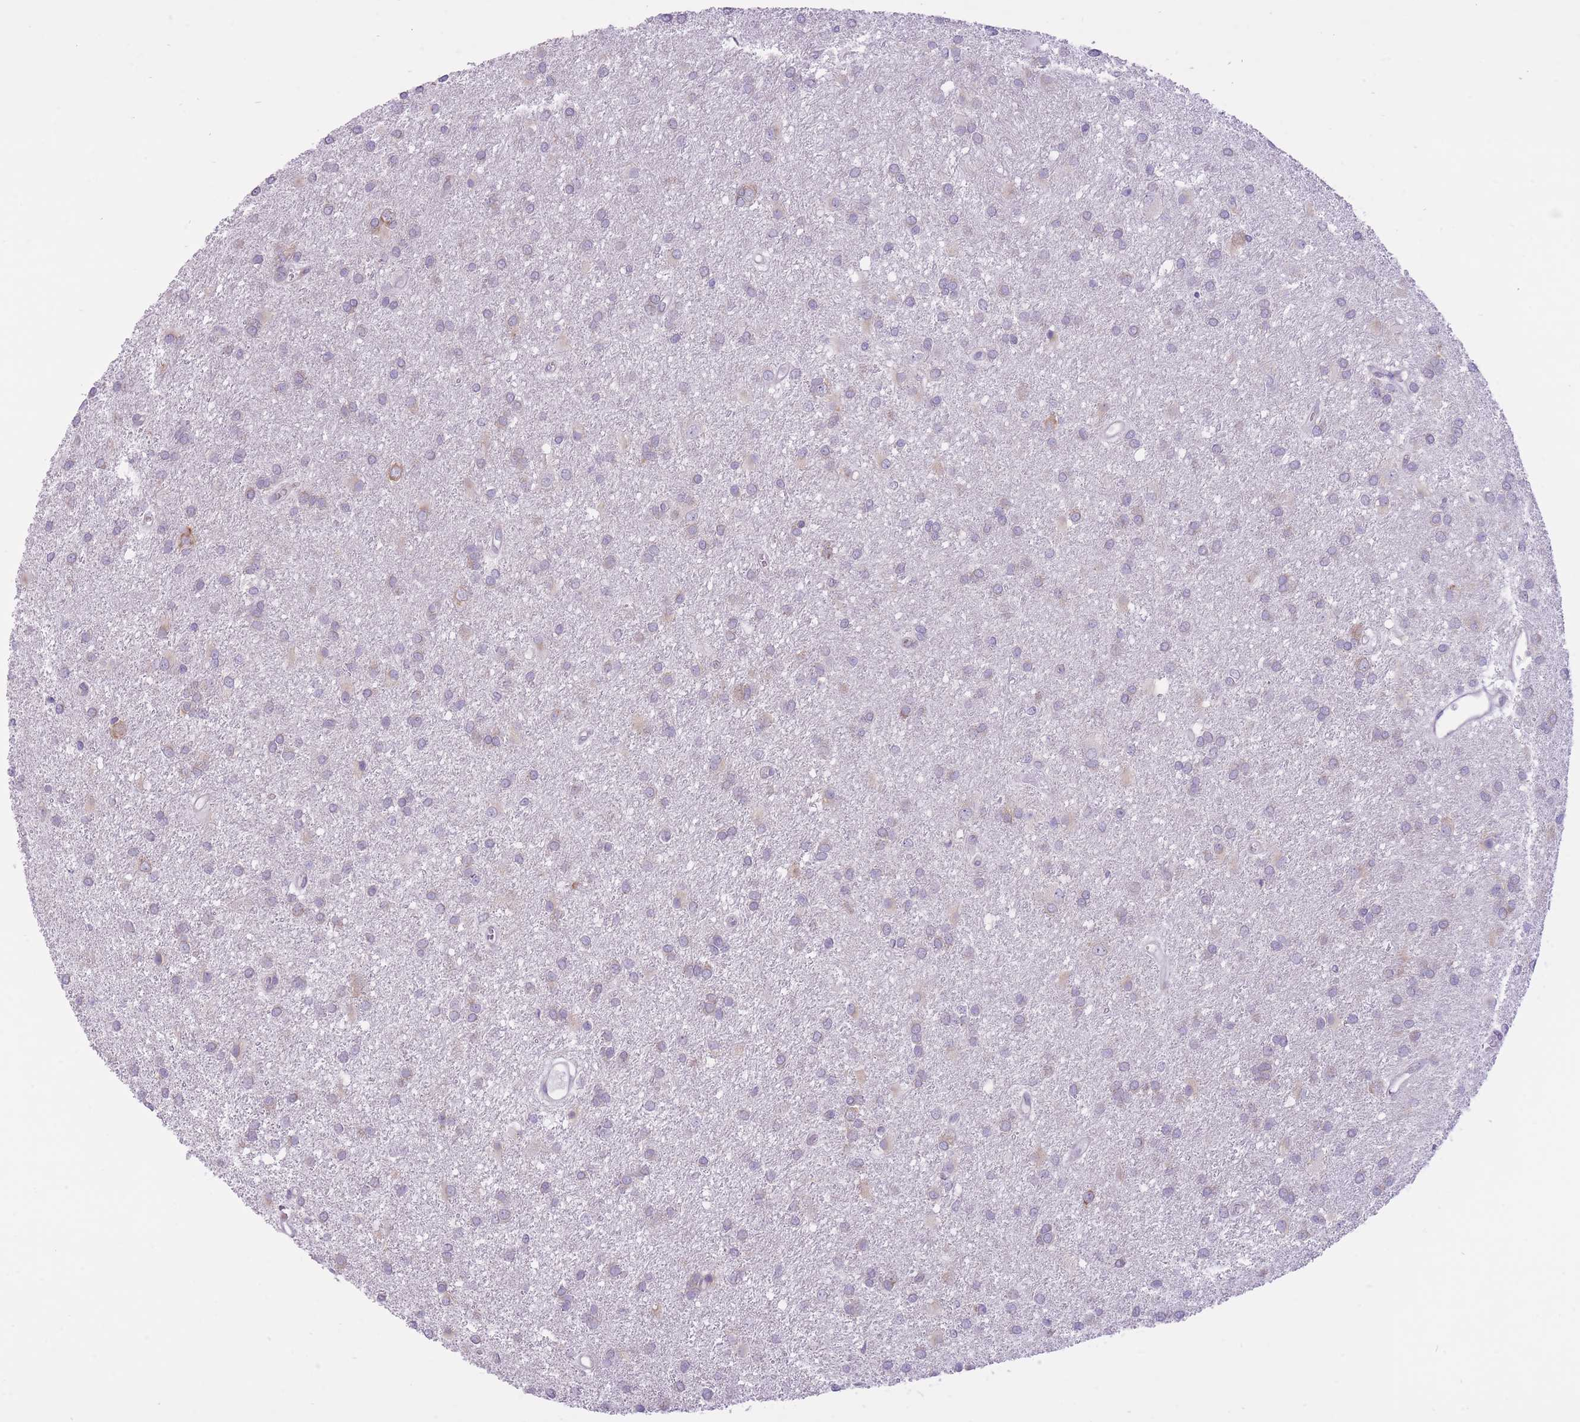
{"staining": {"intensity": "weak", "quantity": "<25%", "location": "cytoplasmic/membranous"}, "tissue": "glioma", "cell_type": "Tumor cells", "image_type": "cancer", "snomed": [{"axis": "morphology", "description": "Glioma, malignant, High grade"}, {"axis": "topography", "description": "Brain"}], "caption": "DAB immunohistochemical staining of human high-grade glioma (malignant) demonstrates no significant expression in tumor cells.", "gene": "ZNF501", "patient": {"sex": "female", "age": 50}}